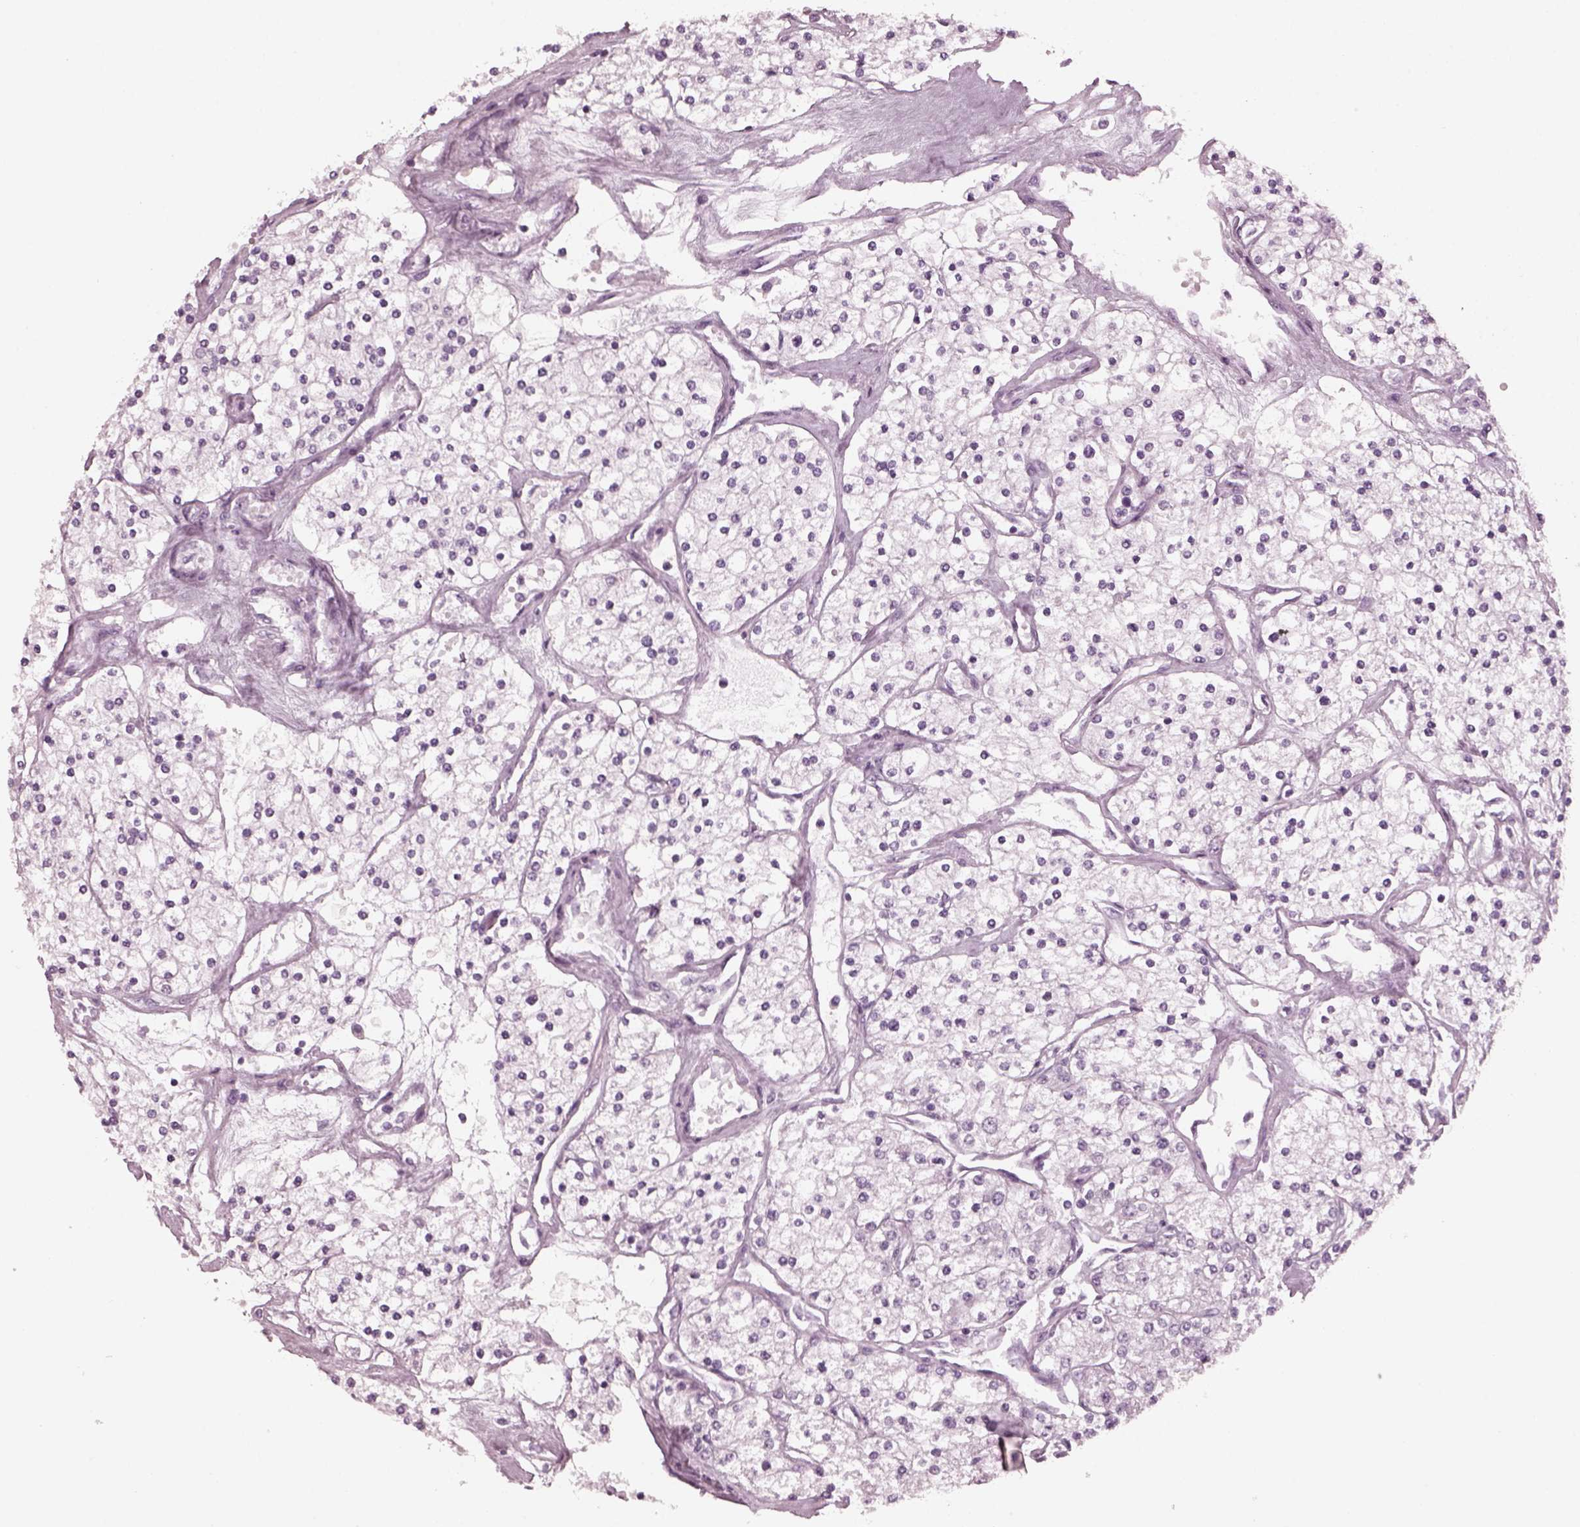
{"staining": {"intensity": "negative", "quantity": "none", "location": "none"}, "tissue": "renal cancer", "cell_type": "Tumor cells", "image_type": "cancer", "snomed": [{"axis": "morphology", "description": "Adenocarcinoma, NOS"}, {"axis": "topography", "description": "Kidney"}], "caption": "Human renal cancer (adenocarcinoma) stained for a protein using IHC displays no positivity in tumor cells.", "gene": "RCVRN", "patient": {"sex": "male", "age": 80}}